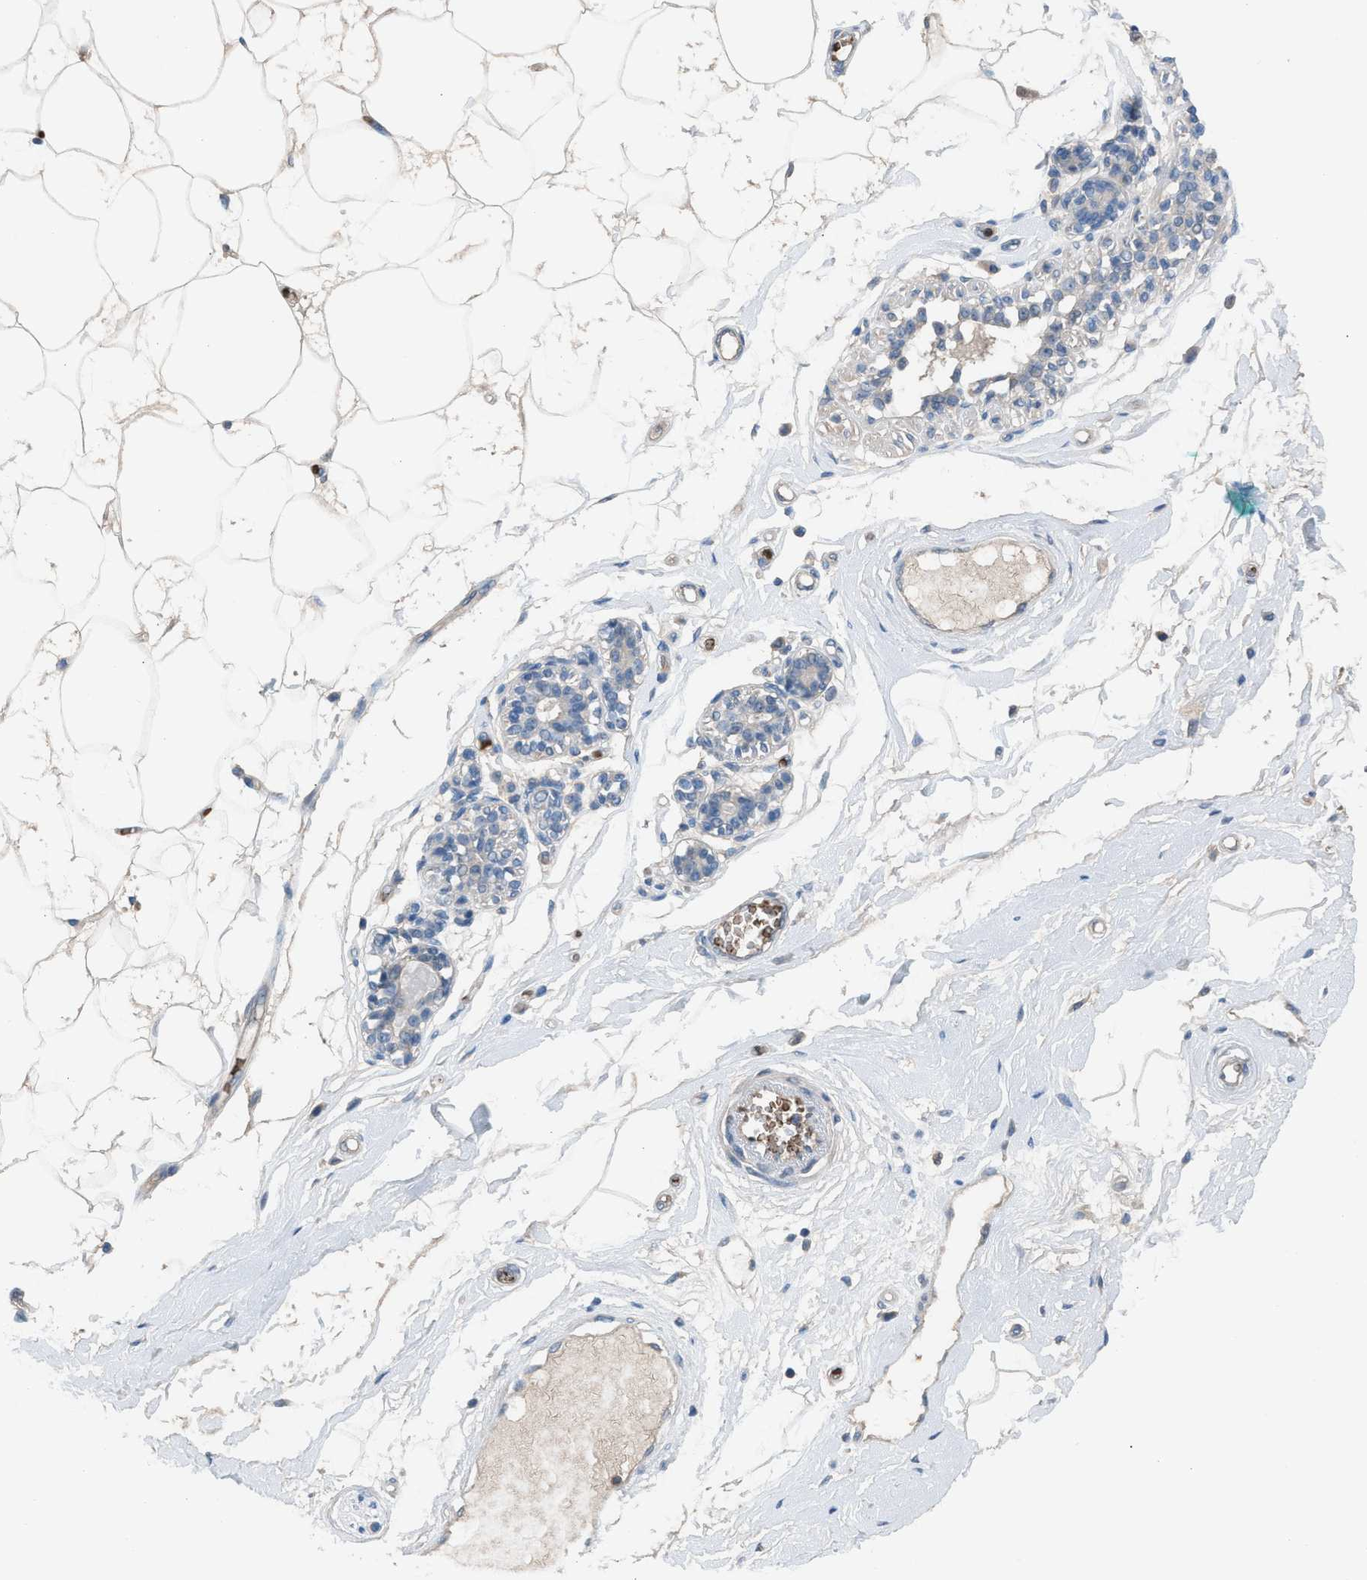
{"staining": {"intensity": "negative", "quantity": "none", "location": "none"}, "tissue": "breast", "cell_type": "Adipocytes", "image_type": "normal", "snomed": [{"axis": "morphology", "description": "Normal tissue, NOS"}, {"axis": "morphology", "description": "Lobular carcinoma"}, {"axis": "topography", "description": "Breast"}], "caption": "A high-resolution micrograph shows IHC staining of normal breast, which shows no significant positivity in adipocytes. (DAB IHC, high magnification).", "gene": "CFAP77", "patient": {"sex": "female", "age": 59}}